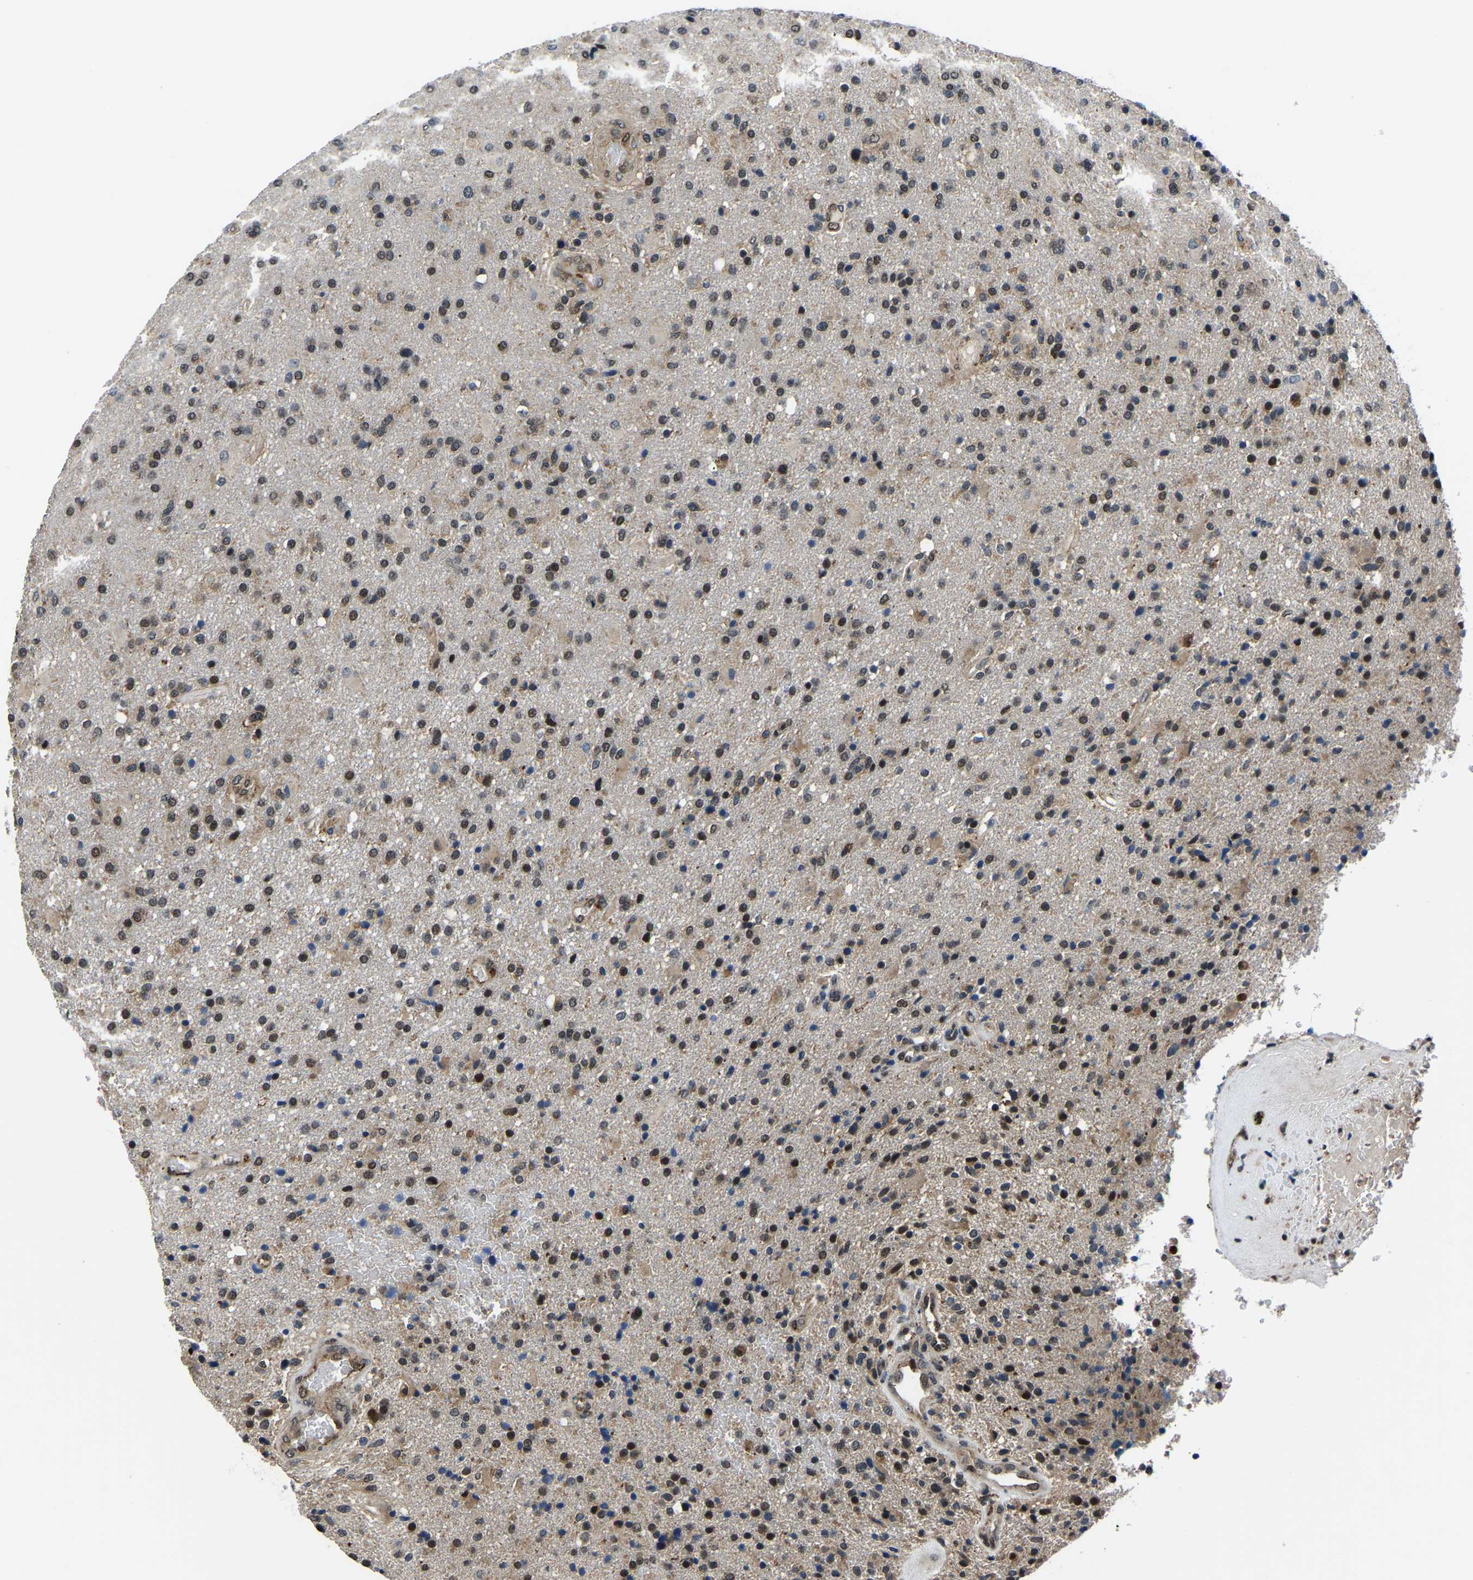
{"staining": {"intensity": "weak", "quantity": ">75%", "location": "cytoplasmic/membranous,nuclear"}, "tissue": "glioma", "cell_type": "Tumor cells", "image_type": "cancer", "snomed": [{"axis": "morphology", "description": "Glioma, malignant, High grade"}, {"axis": "topography", "description": "Brain"}], "caption": "About >75% of tumor cells in malignant glioma (high-grade) demonstrate weak cytoplasmic/membranous and nuclear protein expression as visualized by brown immunohistochemical staining.", "gene": "DFFA", "patient": {"sex": "male", "age": 72}}